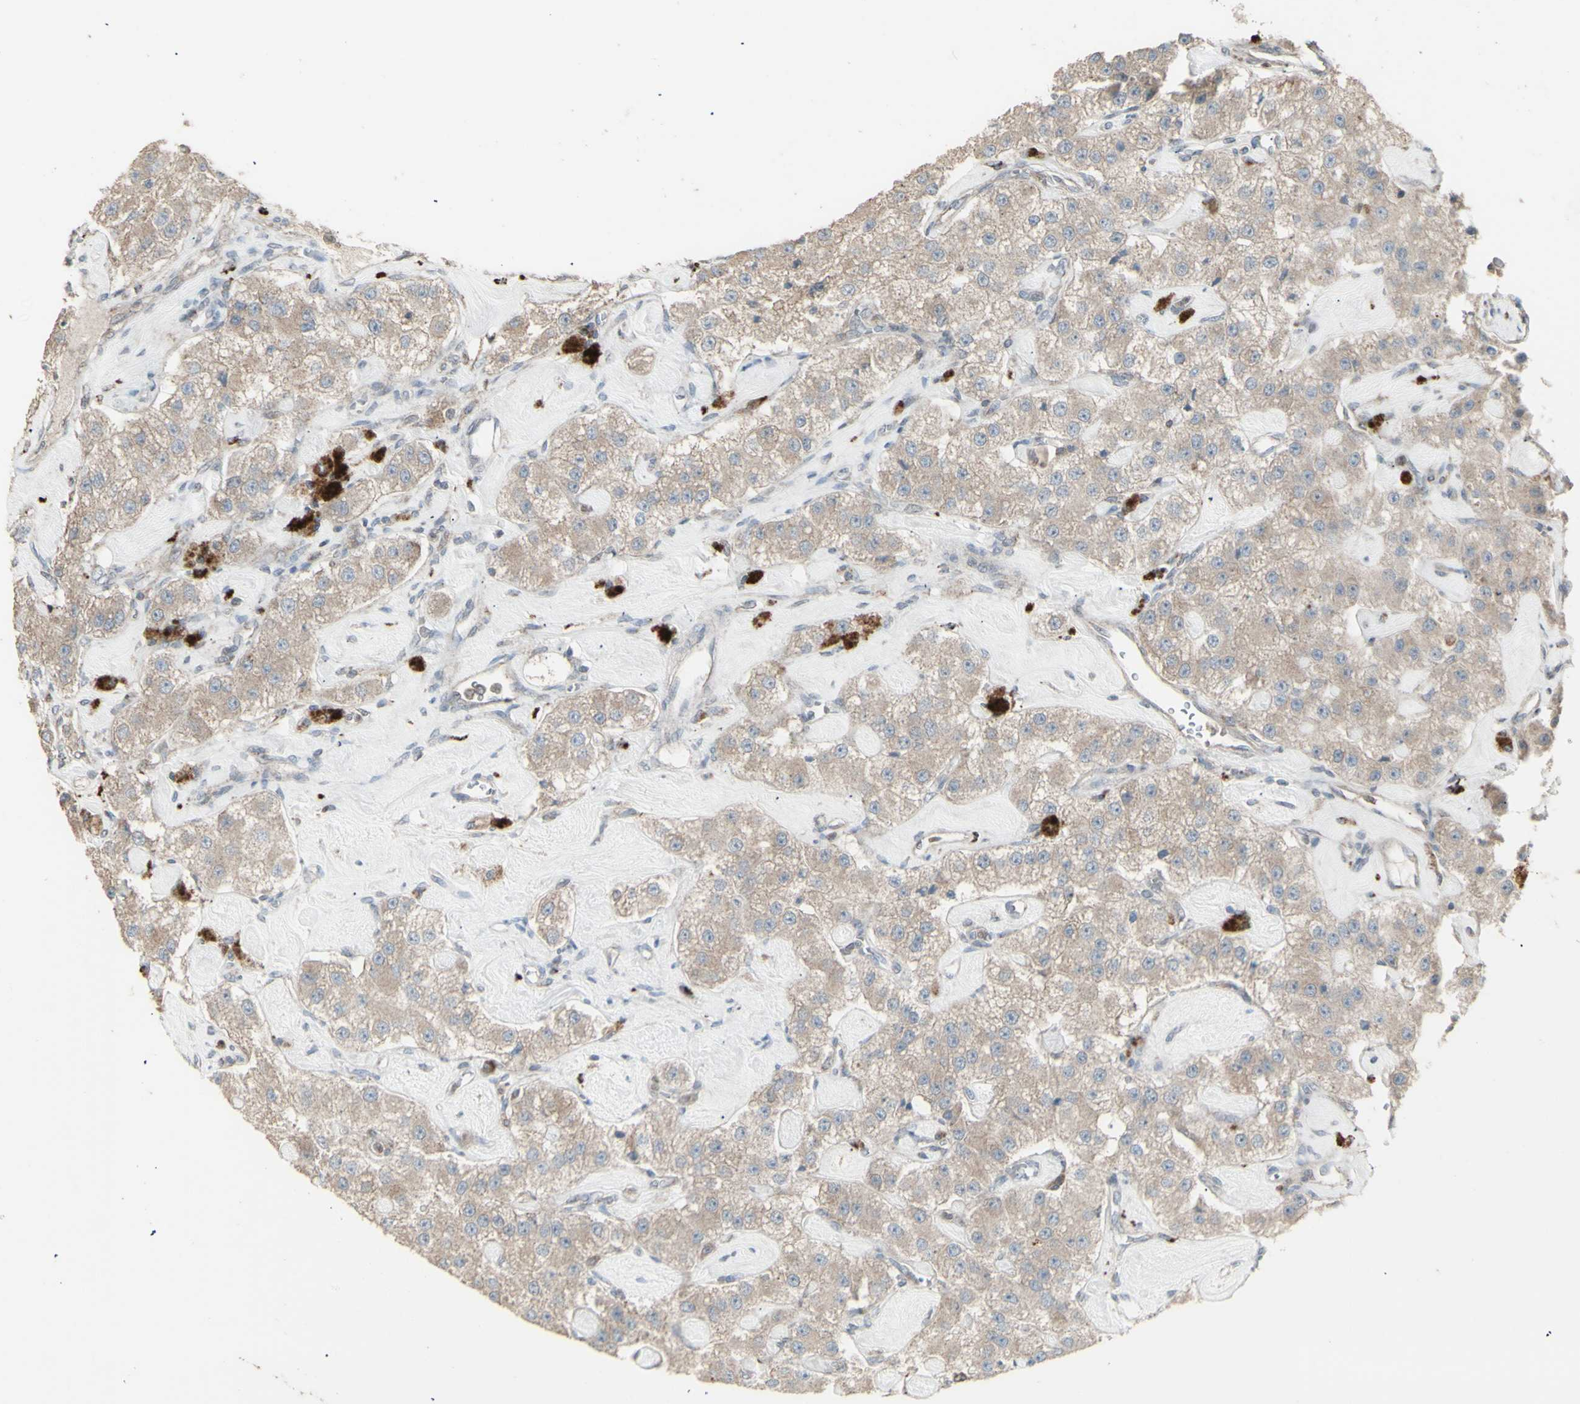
{"staining": {"intensity": "moderate", "quantity": ">75%", "location": "cytoplasmic/membranous"}, "tissue": "carcinoid", "cell_type": "Tumor cells", "image_type": "cancer", "snomed": [{"axis": "morphology", "description": "Carcinoid, malignant, NOS"}, {"axis": "topography", "description": "Pancreas"}], "caption": "An image showing moderate cytoplasmic/membranous positivity in approximately >75% of tumor cells in carcinoid, as visualized by brown immunohistochemical staining.", "gene": "RNASEL", "patient": {"sex": "male", "age": 41}}